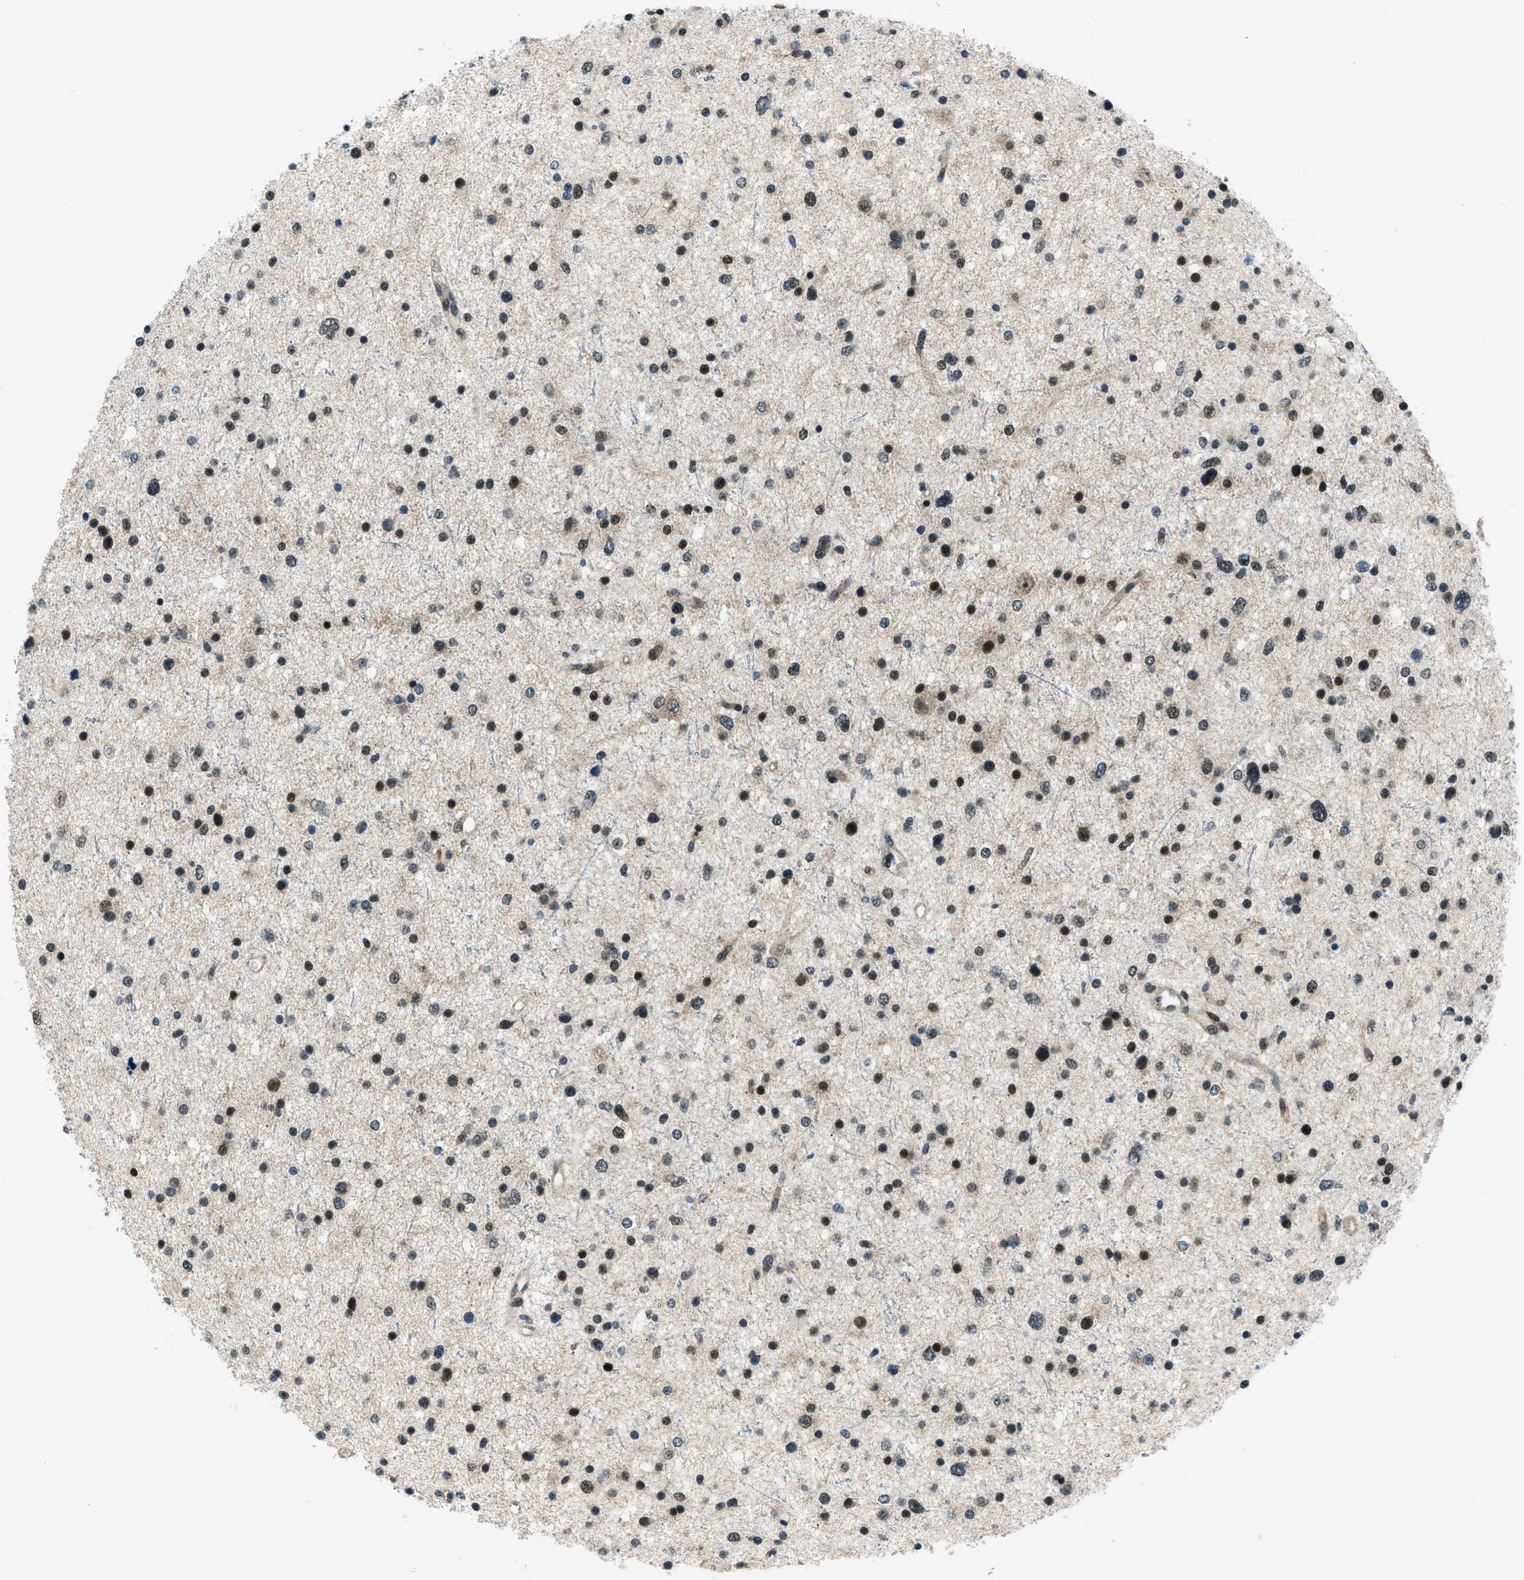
{"staining": {"intensity": "moderate", "quantity": ">75%", "location": "nuclear"}, "tissue": "glioma", "cell_type": "Tumor cells", "image_type": "cancer", "snomed": [{"axis": "morphology", "description": "Glioma, malignant, Low grade"}, {"axis": "topography", "description": "Brain"}], "caption": "An immunohistochemistry image of neoplastic tissue is shown. Protein staining in brown highlights moderate nuclear positivity in malignant low-grade glioma within tumor cells. Using DAB (brown) and hematoxylin (blue) stains, captured at high magnification using brightfield microscopy.", "gene": "KLF6", "patient": {"sex": "female", "age": 37}}